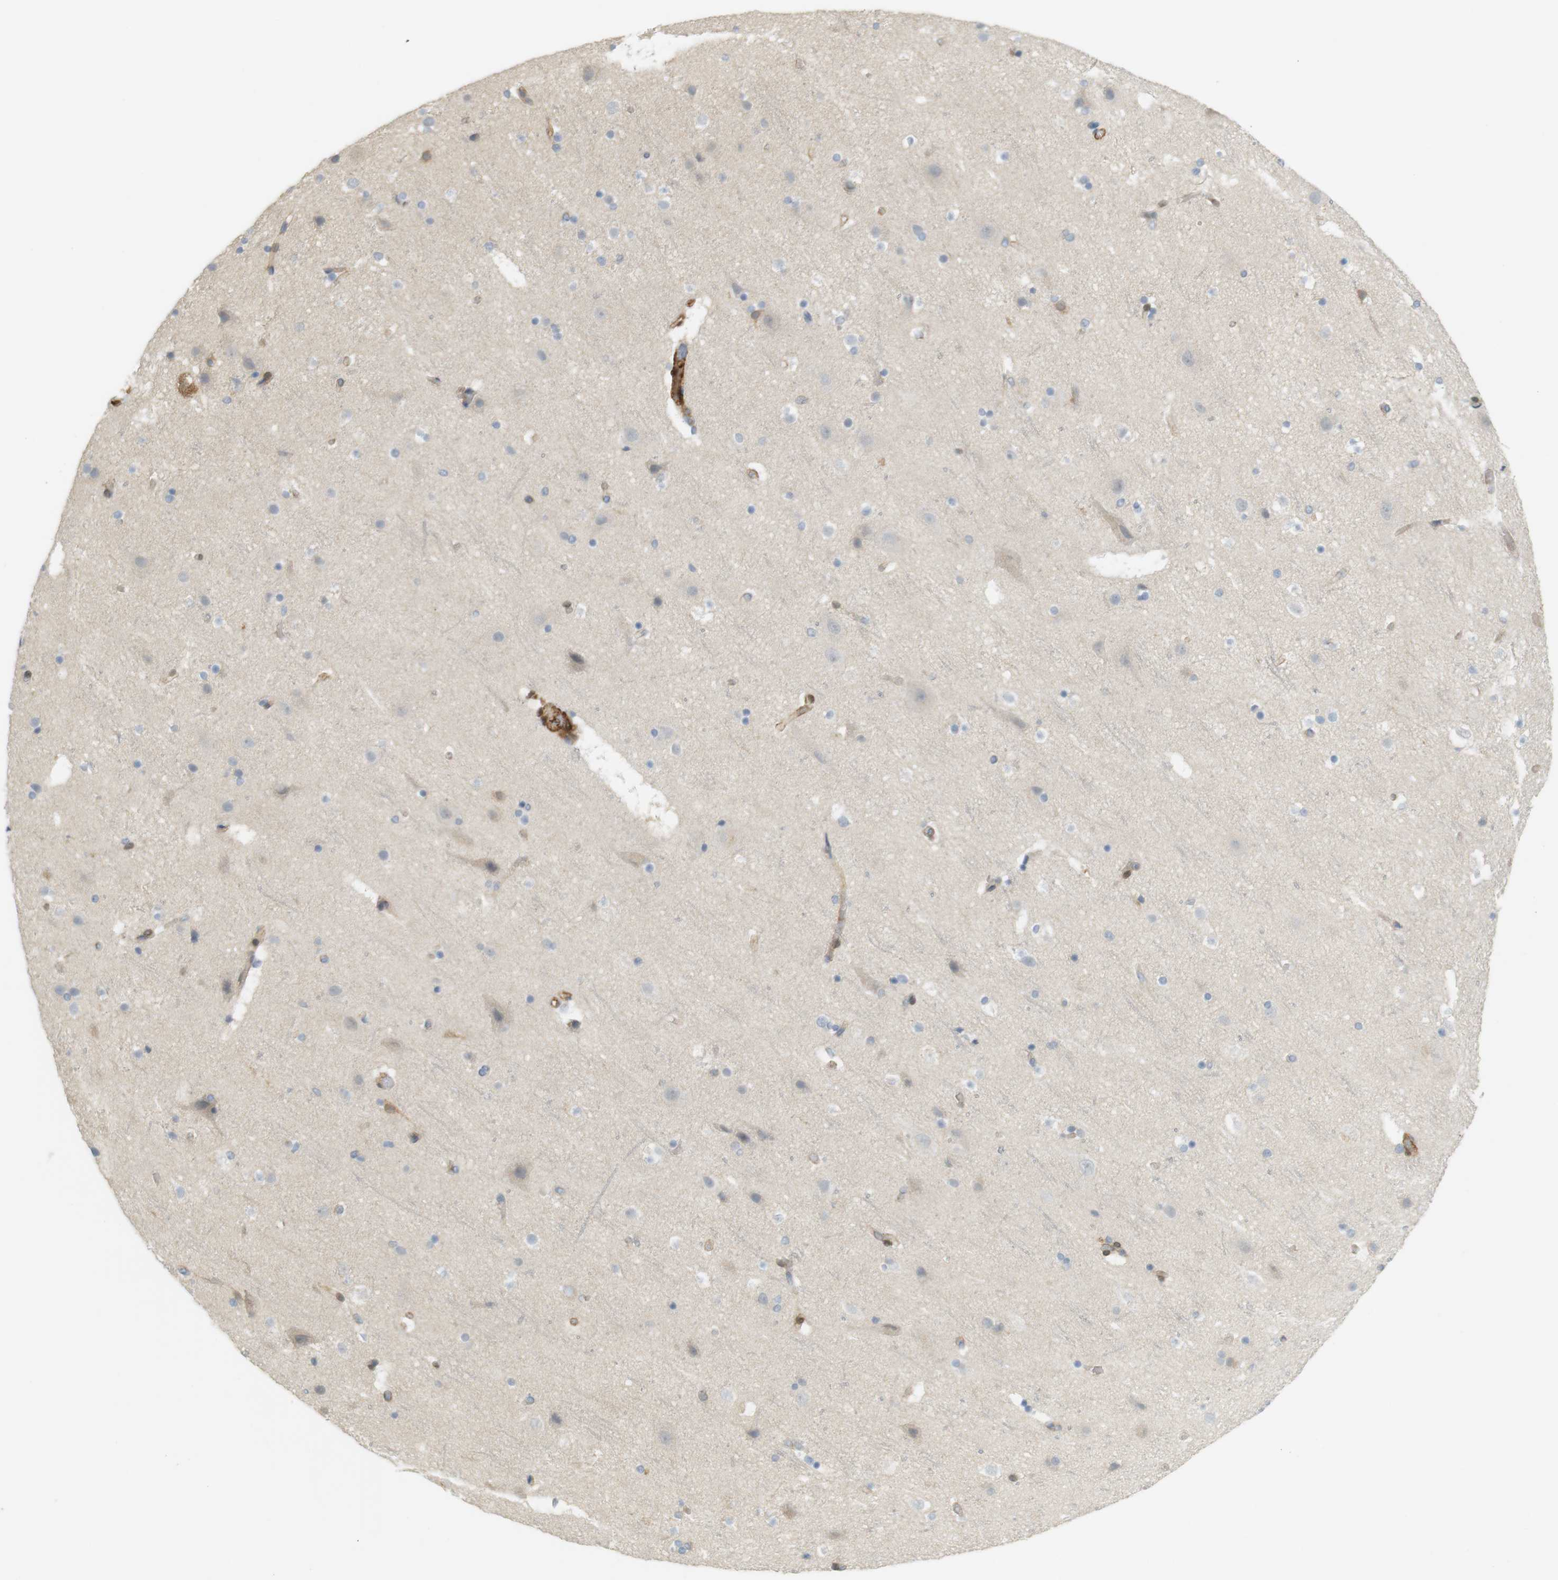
{"staining": {"intensity": "moderate", "quantity": ">75%", "location": "cytoplasmic/membranous"}, "tissue": "cerebral cortex", "cell_type": "Endothelial cells", "image_type": "normal", "snomed": [{"axis": "morphology", "description": "Normal tissue, NOS"}, {"axis": "topography", "description": "Cerebral cortex"}], "caption": "Cerebral cortex stained with DAB immunohistochemistry (IHC) reveals medium levels of moderate cytoplasmic/membranous staining in about >75% of endothelial cells. Nuclei are stained in blue.", "gene": "PDE3A", "patient": {"sex": "male", "age": 45}}